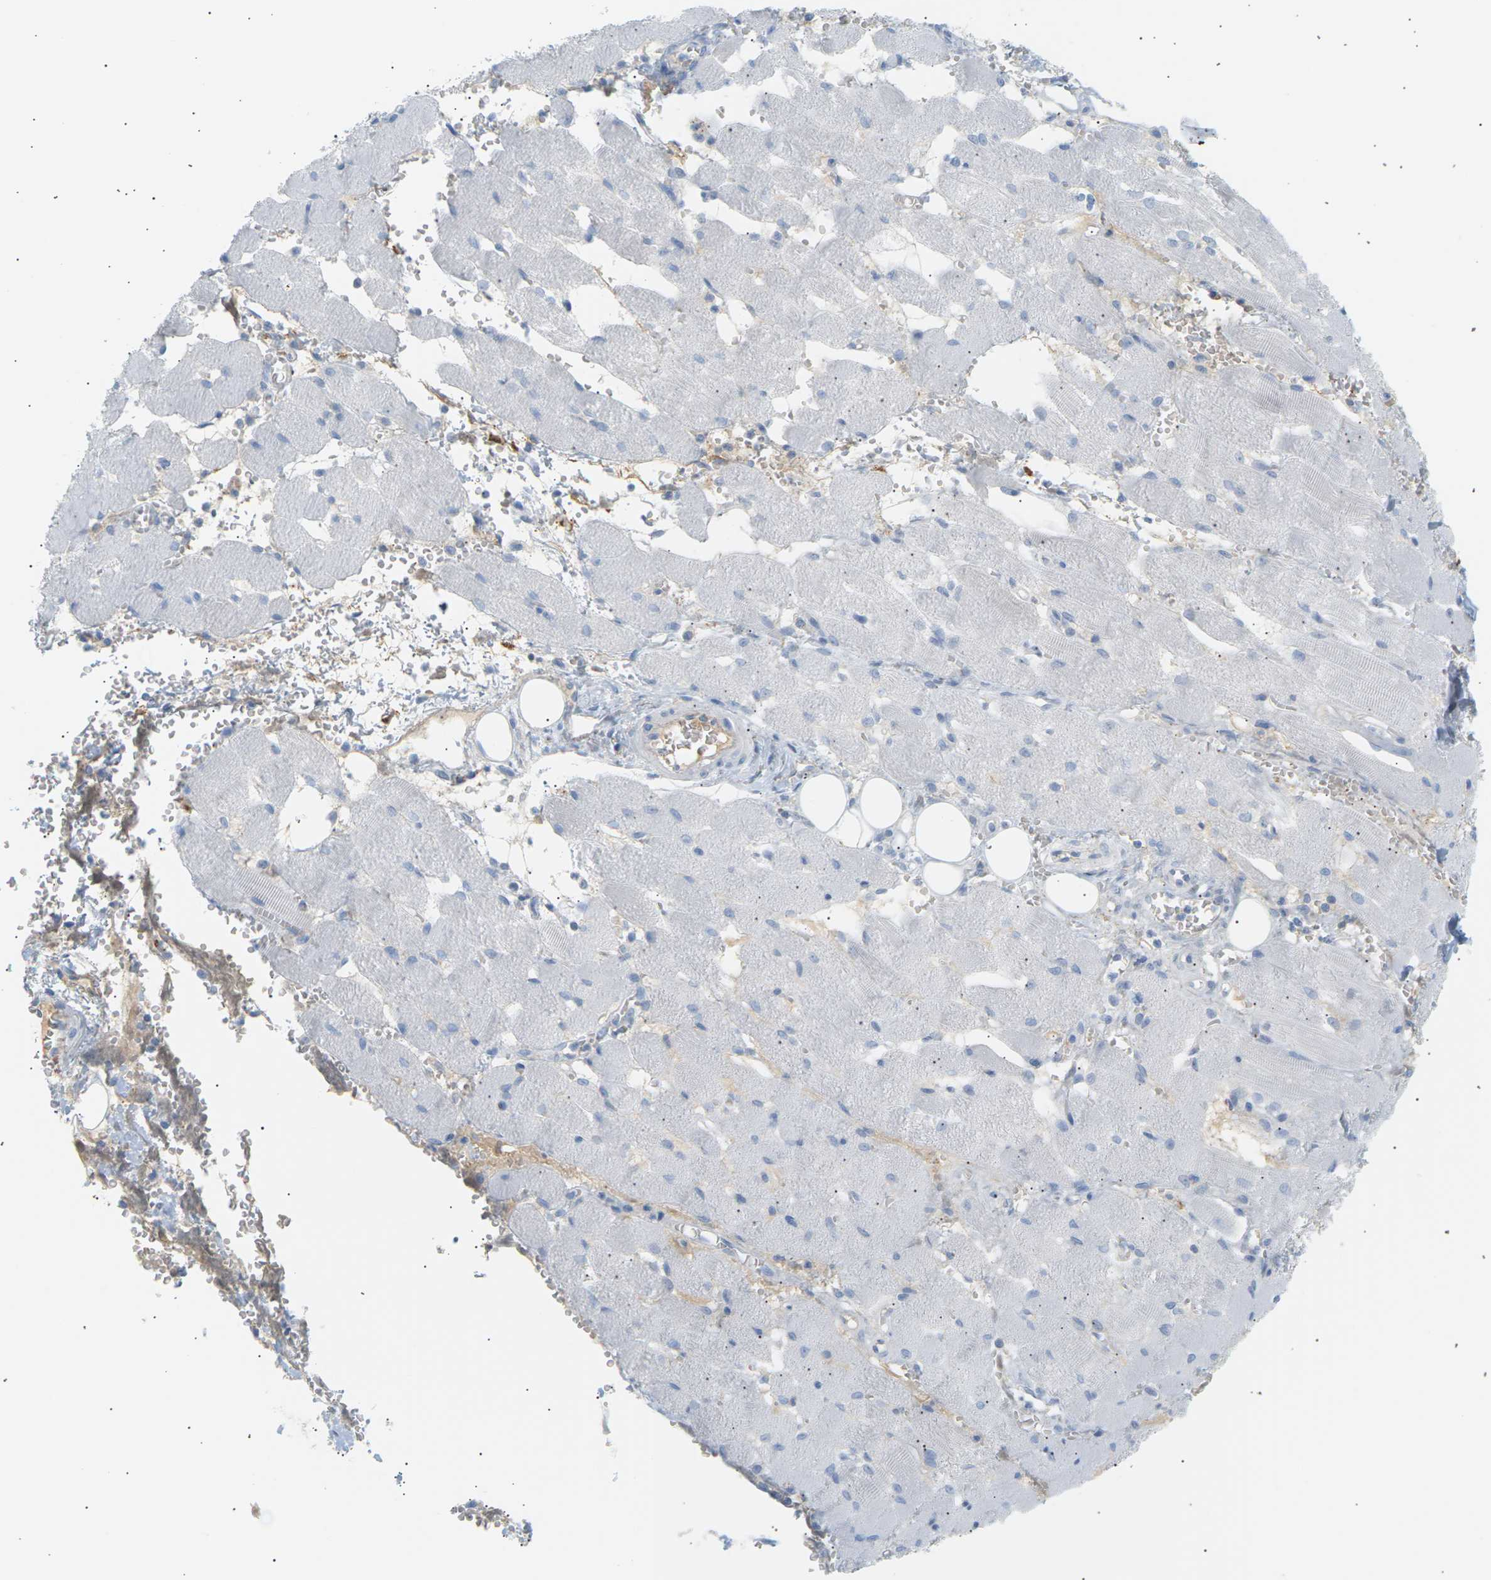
{"staining": {"intensity": "negative", "quantity": "none", "location": "none"}, "tissue": "adipose tissue", "cell_type": "Adipocytes", "image_type": "normal", "snomed": [{"axis": "morphology", "description": "Squamous cell carcinoma, NOS"}, {"axis": "topography", "description": "Oral tissue"}, {"axis": "topography", "description": "Head-Neck"}], "caption": "Immunohistochemistry (IHC) histopathology image of unremarkable adipose tissue: adipose tissue stained with DAB shows no significant protein positivity in adipocytes.", "gene": "CLU", "patient": {"sex": "female", "age": 50}}